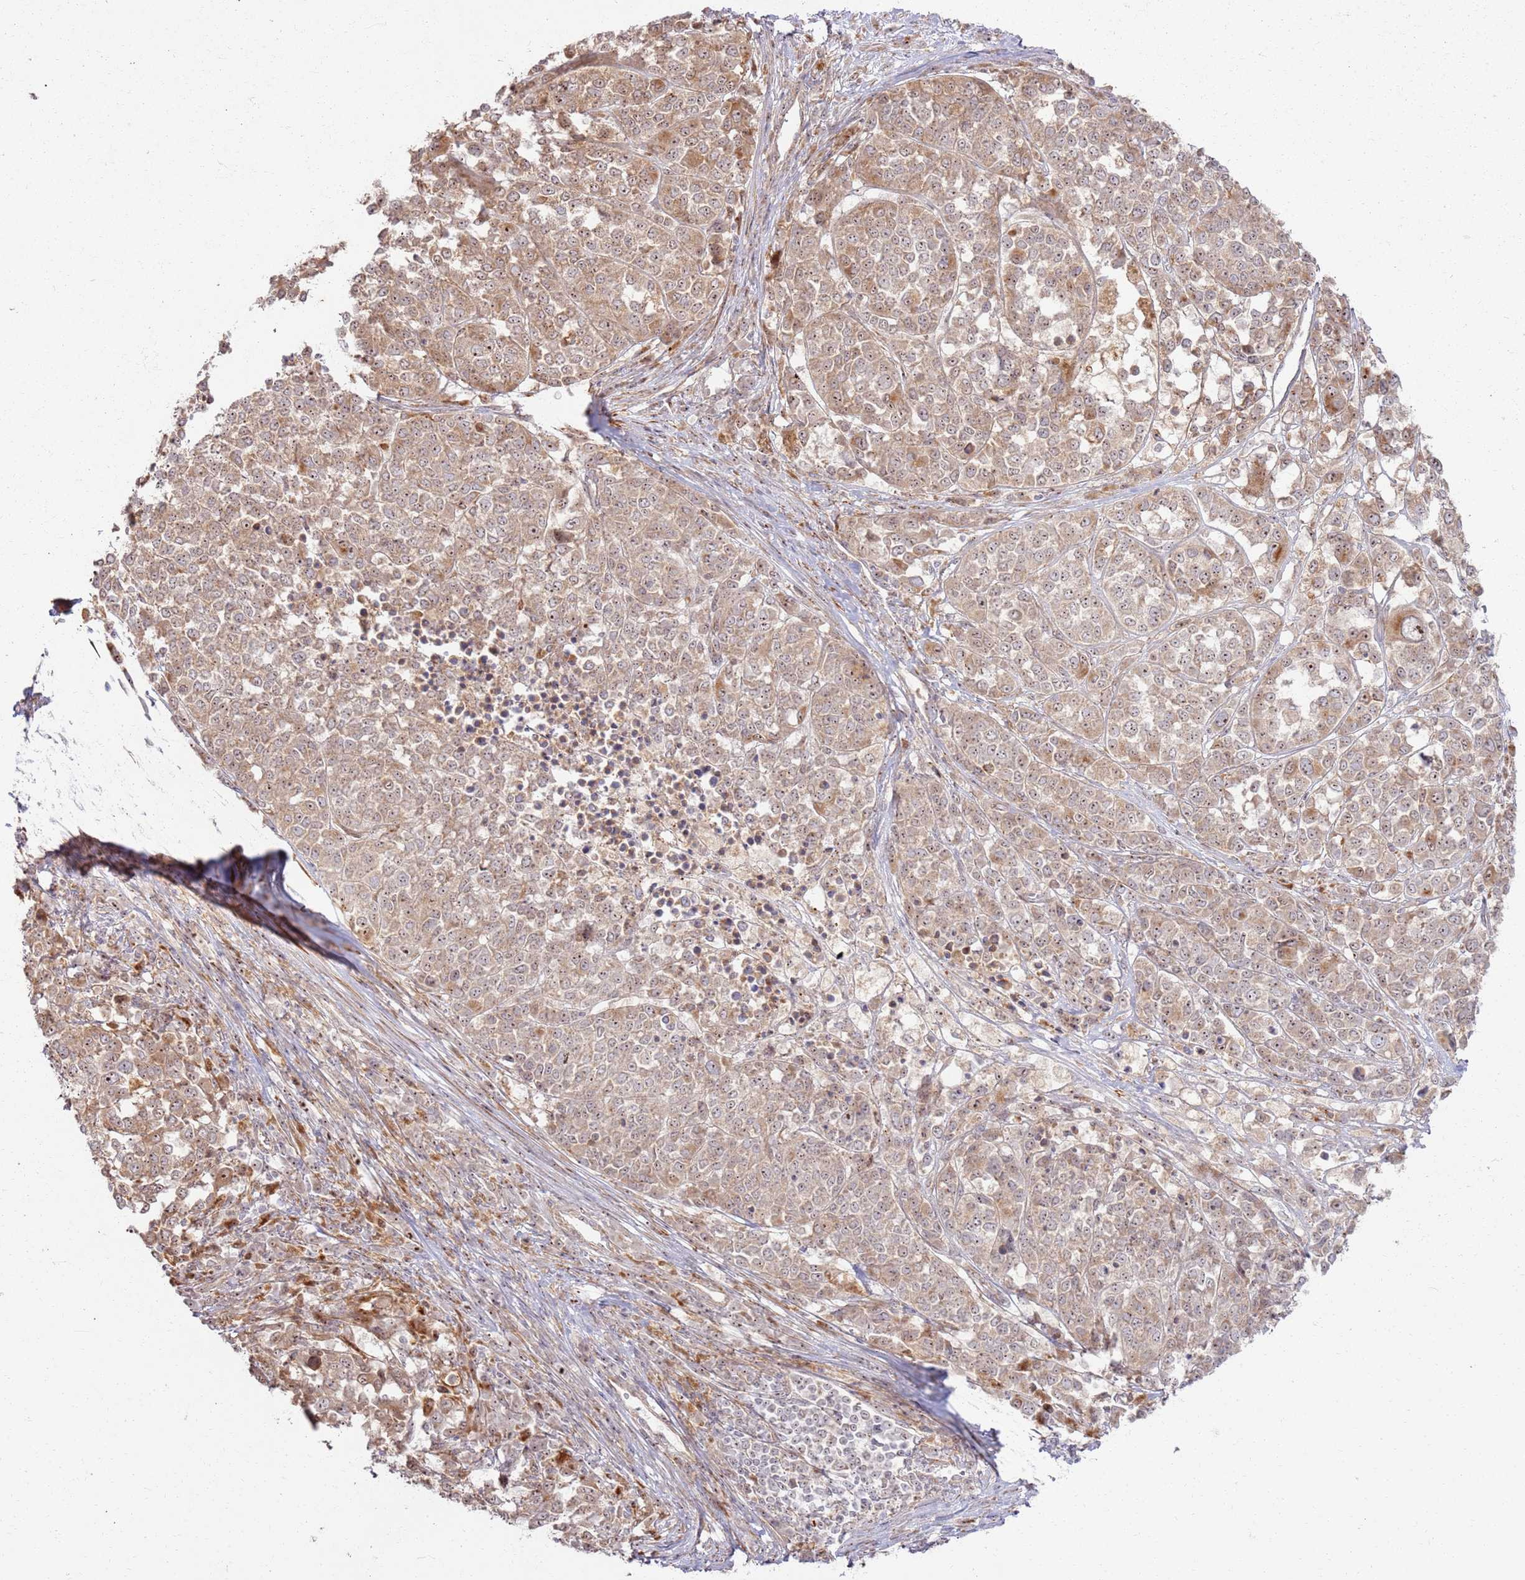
{"staining": {"intensity": "moderate", "quantity": ">75%", "location": "cytoplasmic/membranous,nuclear"}, "tissue": "melanoma", "cell_type": "Tumor cells", "image_type": "cancer", "snomed": [{"axis": "morphology", "description": "Malignant melanoma, Metastatic site"}, {"axis": "topography", "description": "Lymph node"}], "caption": "Protein staining by immunohistochemistry shows moderate cytoplasmic/membranous and nuclear expression in about >75% of tumor cells in melanoma. The staining was performed using DAB (3,3'-diaminobenzidine) to visualize the protein expression in brown, while the nuclei were stained in blue with hematoxylin (Magnification: 20x).", "gene": "CNPY1", "patient": {"sex": "male", "age": 44}}